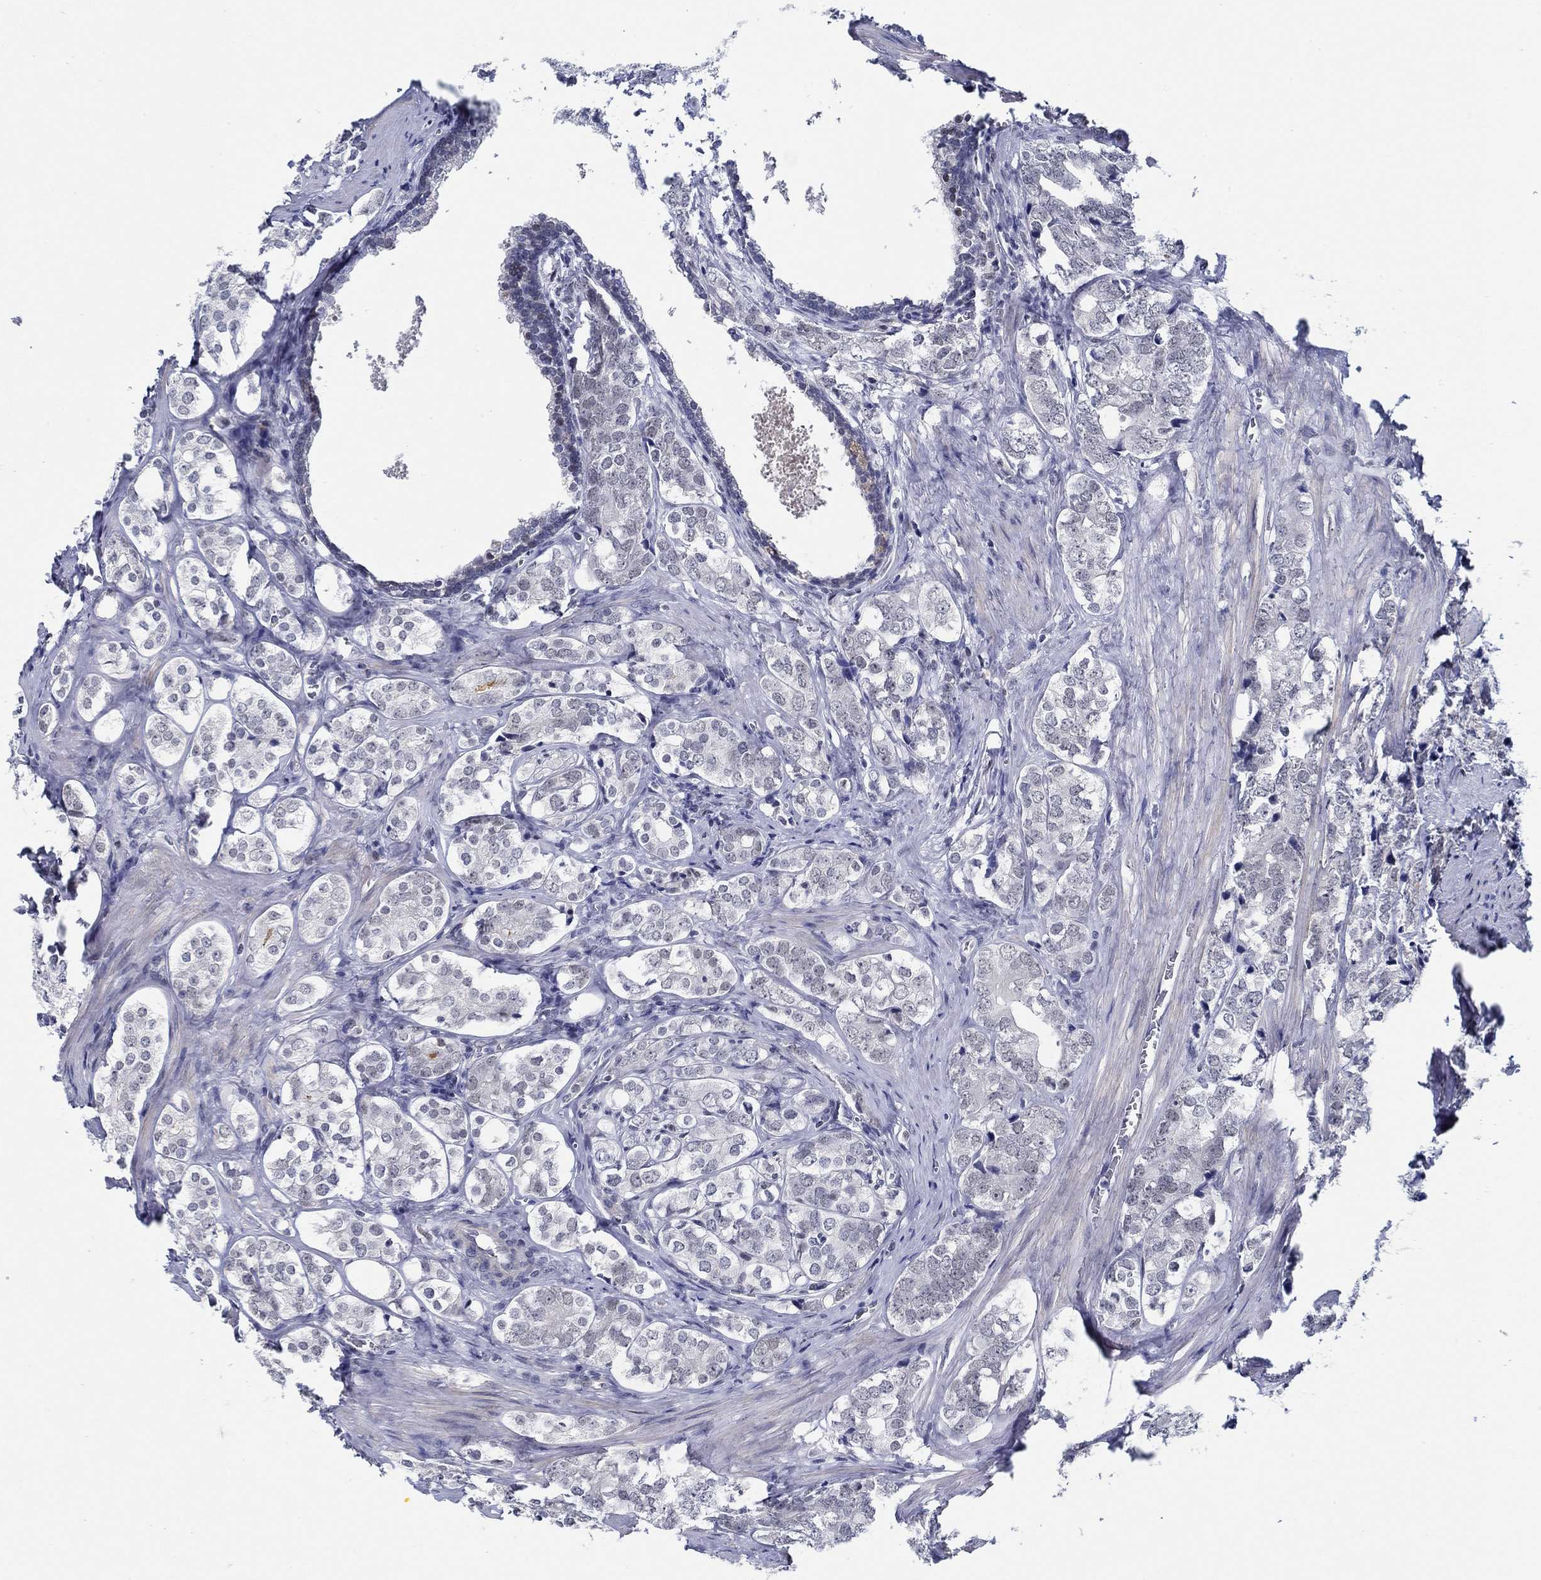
{"staining": {"intensity": "negative", "quantity": "none", "location": "none"}, "tissue": "prostate cancer", "cell_type": "Tumor cells", "image_type": "cancer", "snomed": [{"axis": "morphology", "description": "Adenocarcinoma, NOS"}, {"axis": "topography", "description": "Prostate and seminal vesicle, NOS"}], "caption": "This is an IHC histopathology image of human prostate adenocarcinoma. There is no positivity in tumor cells.", "gene": "SLC34A1", "patient": {"sex": "male", "age": 63}}